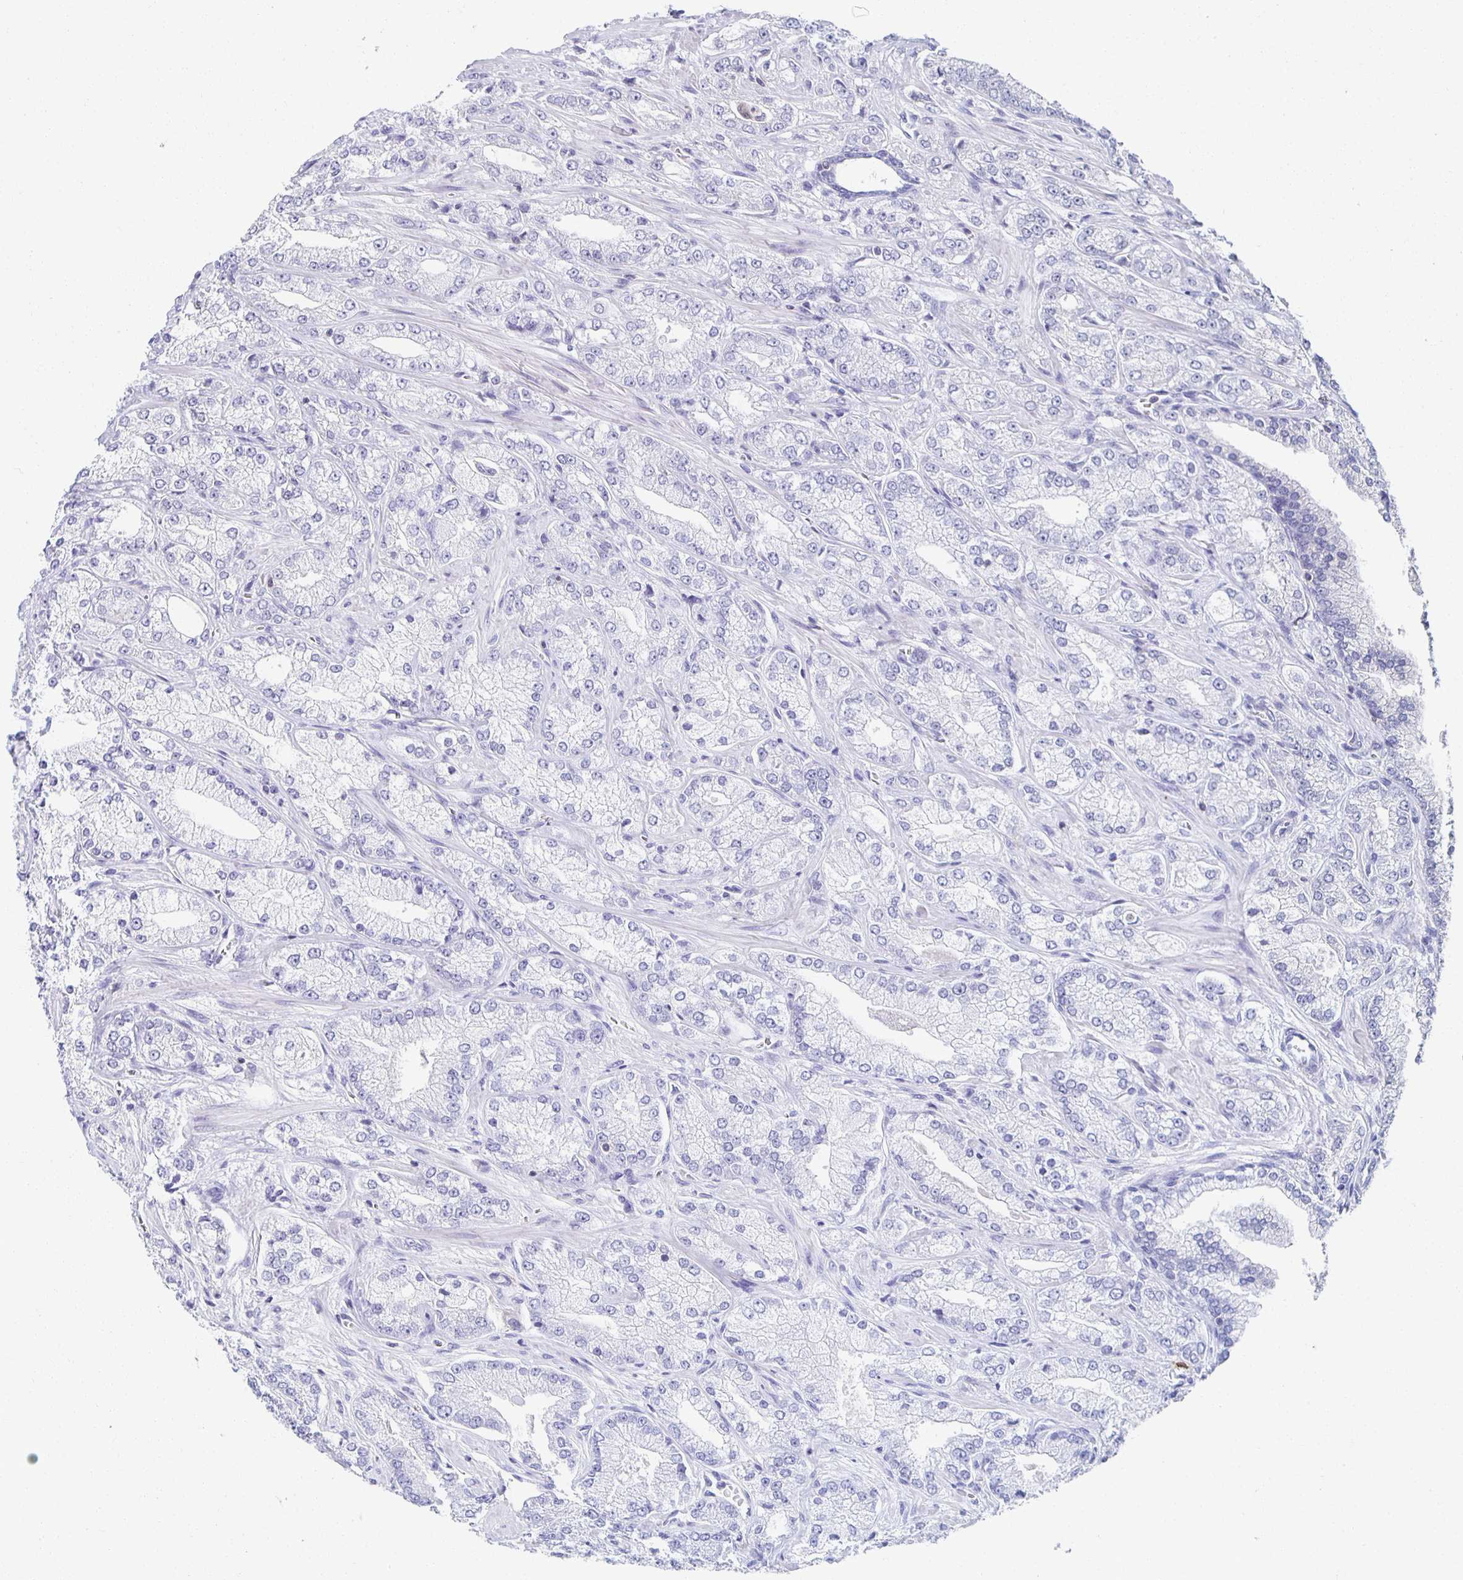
{"staining": {"intensity": "negative", "quantity": "none", "location": "none"}, "tissue": "prostate cancer", "cell_type": "Tumor cells", "image_type": "cancer", "snomed": [{"axis": "morphology", "description": "Normal tissue, NOS"}, {"axis": "morphology", "description": "Adenocarcinoma, High grade"}, {"axis": "topography", "description": "Prostate"}, {"axis": "topography", "description": "Peripheral nerve tissue"}], "caption": "This is an immunohistochemistry photomicrograph of human prostate high-grade adenocarcinoma. There is no expression in tumor cells.", "gene": "ZNF692", "patient": {"sex": "male", "age": 68}}